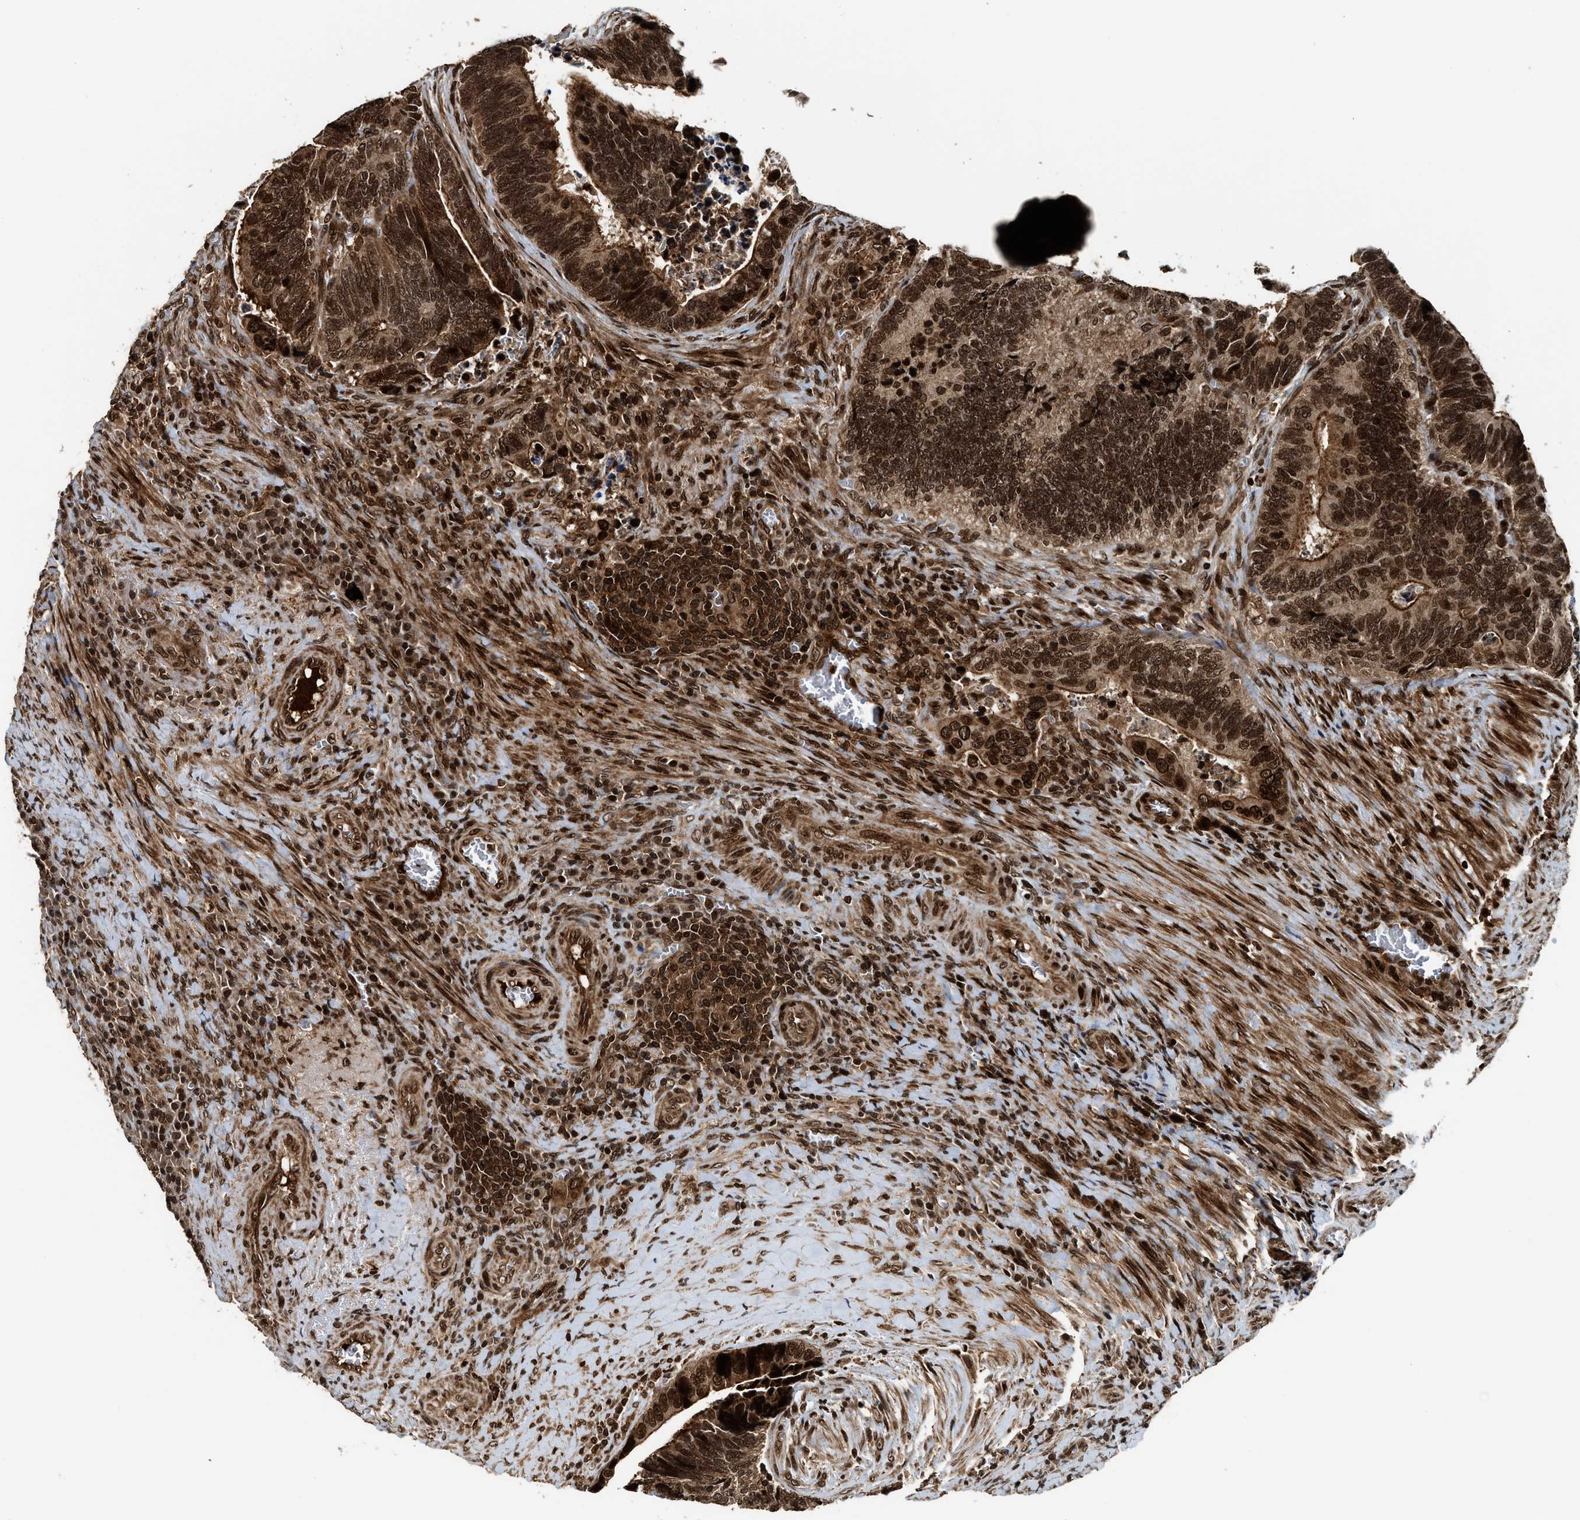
{"staining": {"intensity": "strong", "quantity": ">75%", "location": "cytoplasmic/membranous,nuclear"}, "tissue": "colorectal cancer", "cell_type": "Tumor cells", "image_type": "cancer", "snomed": [{"axis": "morphology", "description": "Adenocarcinoma, NOS"}, {"axis": "topography", "description": "Colon"}], "caption": "An image showing strong cytoplasmic/membranous and nuclear expression in approximately >75% of tumor cells in colorectal adenocarcinoma, as visualized by brown immunohistochemical staining.", "gene": "MDM2", "patient": {"sex": "male", "age": 72}}